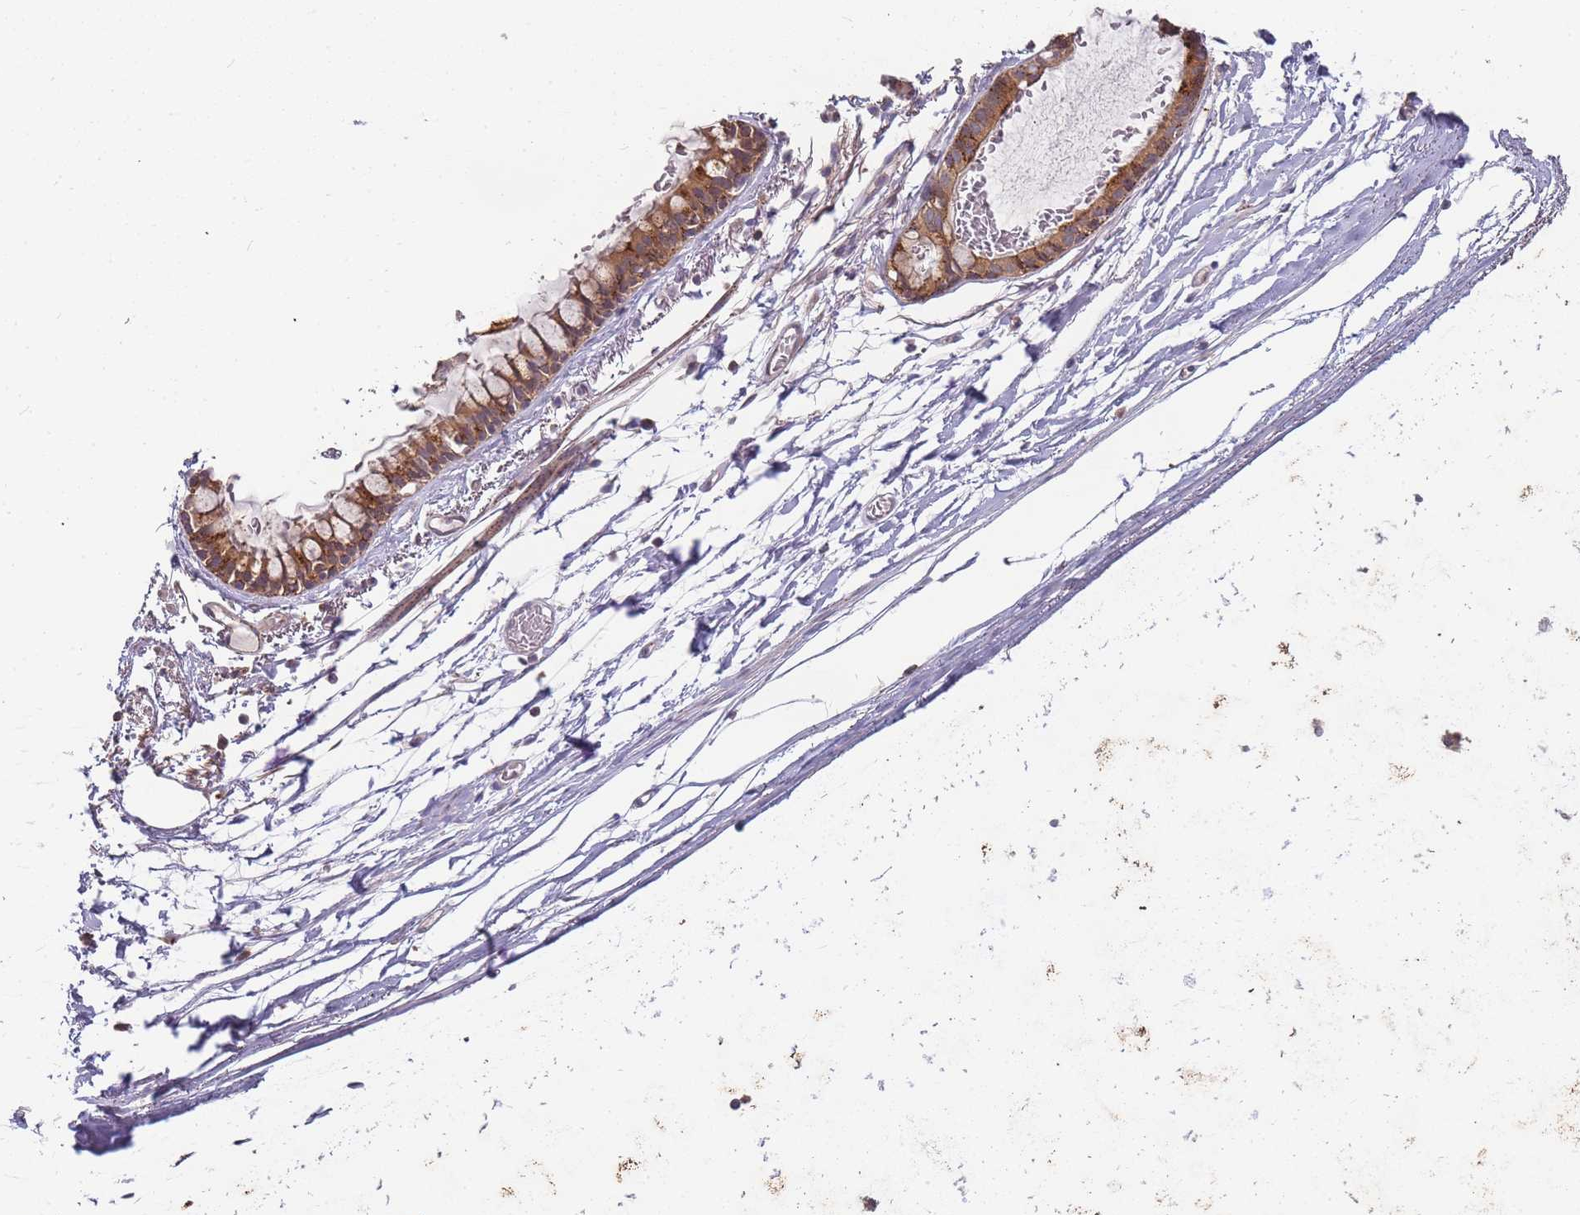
{"staining": {"intensity": "moderate", "quantity": ">75%", "location": "cytoplasmic/membranous"}, "tissue": "bronchus", "cell_type": "Respiratory epithelial cells", "image_type": "normal", "snomed": [{"axis": "morphology", "description": "Normal tissue, NOS"}, {"axis": "topography", "description": "Cartilage tissue"}], "caption": "Immunohistochemical staining of benign bronchus reveals medium levels of moderate cytoplasmic/membranous staining in about >75% of respiratory epithelial cells. (DAB (3,3'-diaminobenzidine) IHC with brightfield microscopy, high magnification).", "gene": "ATG5", "patient": {"sex": "male", "age": 63}}